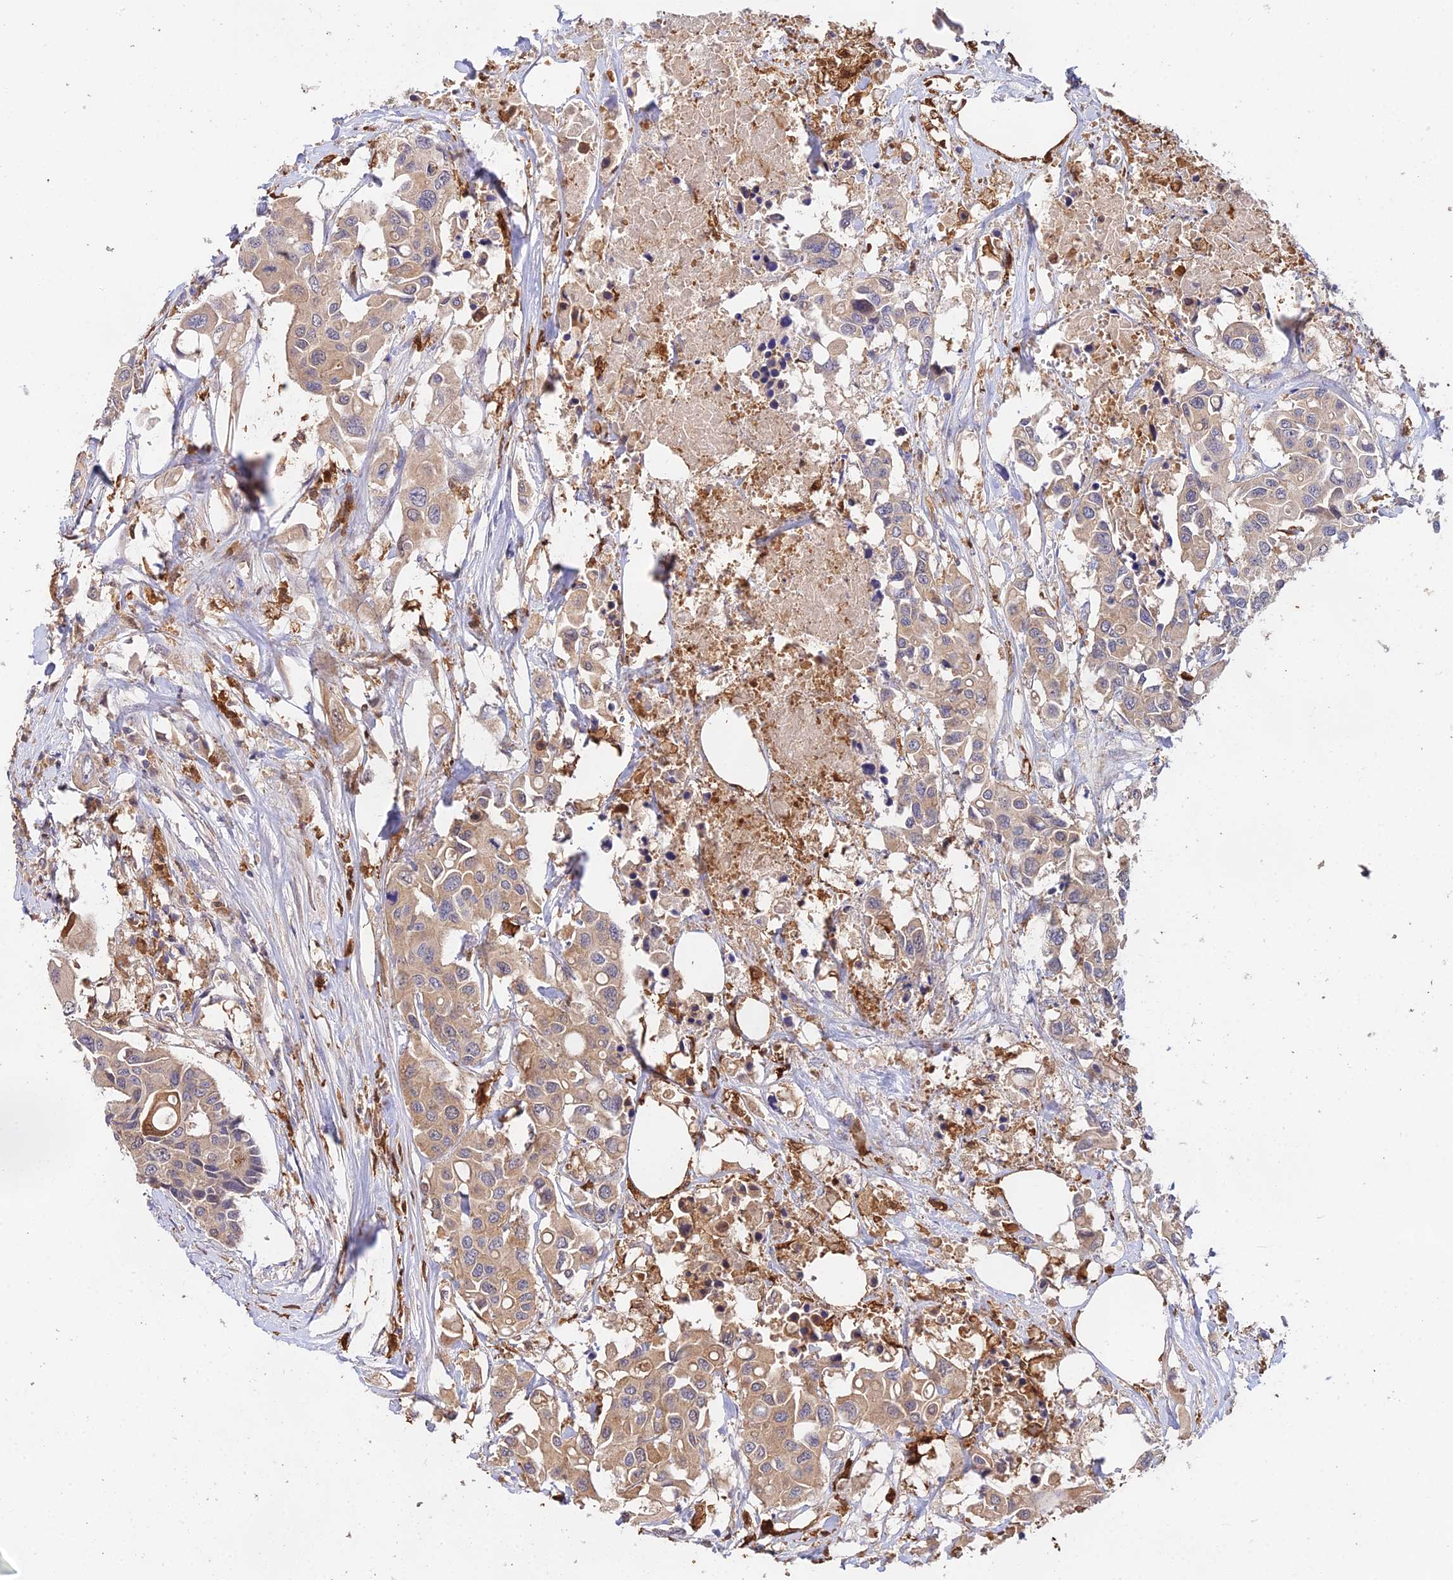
{"staining": {"intensity": "moderate", "quantity": ">75%", "location": "cytoplasmic/membranous"}, "tissue": "colorectal cancer", "cell_type": "Tumor cells", "image_type": "cancer", "snomed": [{"axis": "morphology", "description": "Adenocarcinoma, NOS"}, {"axis": "topography", "description": "Colon"}], "caption": "This micrograph demonstrates immunohistochemistry (IHC) staining of human colorectal cancer (adenocarcinoma), with medium moderate cytoplasmic/membranous expression in about >75% of tumor cells.", "gene": "FBP1", "patient": {"sex": "male", "age": 77}}